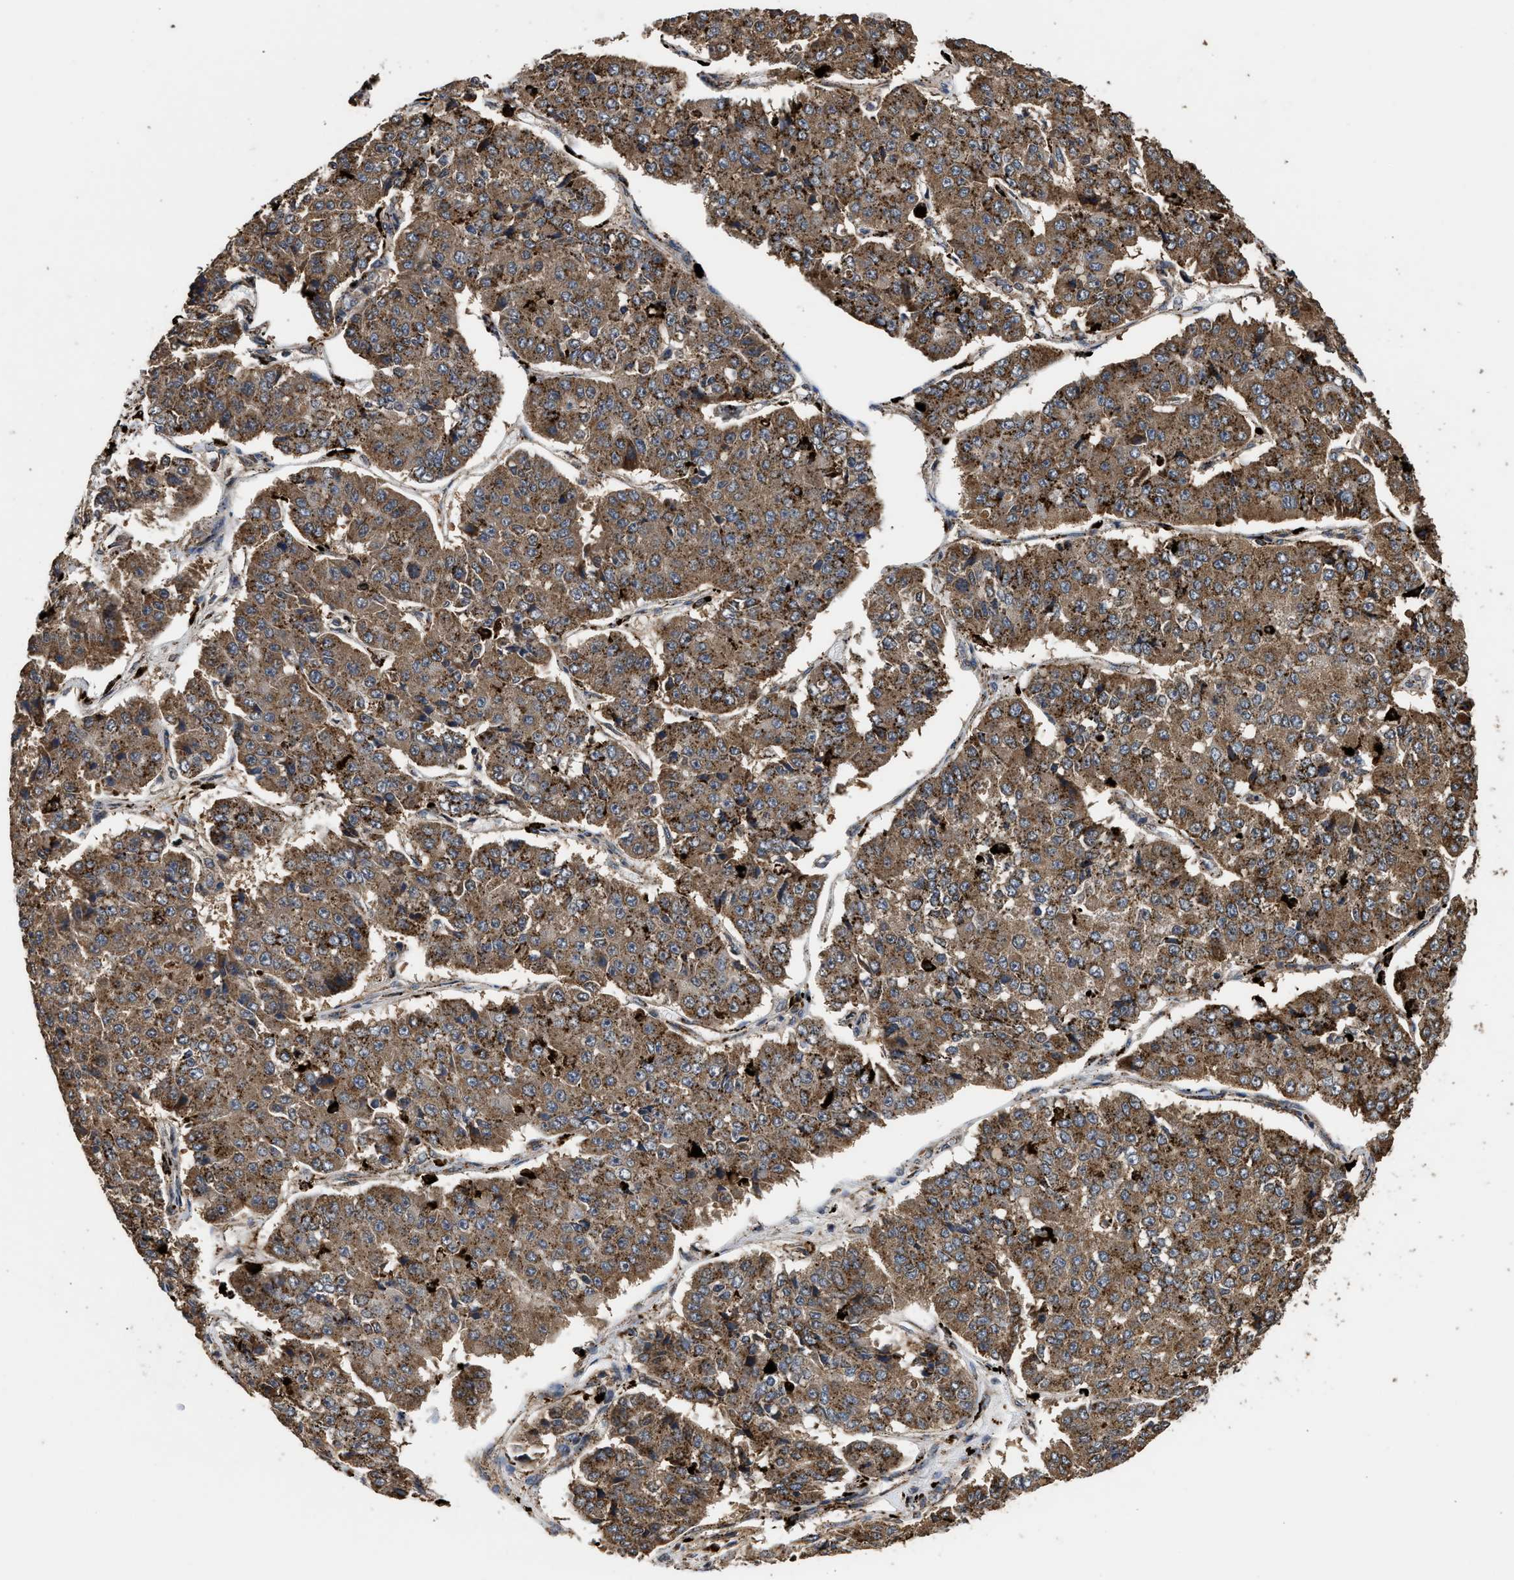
{"staining": {"intensity": "moderate", "quantity": ">75%", "location": "cytoplasmic/membranous"}, "tissue": "pancreatic cancer", "cell_type": "Tumor cells", "image_type": "cancer", "snomed": [{"axis": "morphology", "description": "Adenocarcinoma, NOS"}, {"axis": "topography", "description": "Pancreas"}], "caption": "Immunohistochemical staining of adenocarcinoma (pancreatic) exhibits medium levels of moderate cytoplasmic/membranous staining in about >75% of tumor cells.", "gene": "CTSV", "patient": {"sex": "male", "age": 50}}